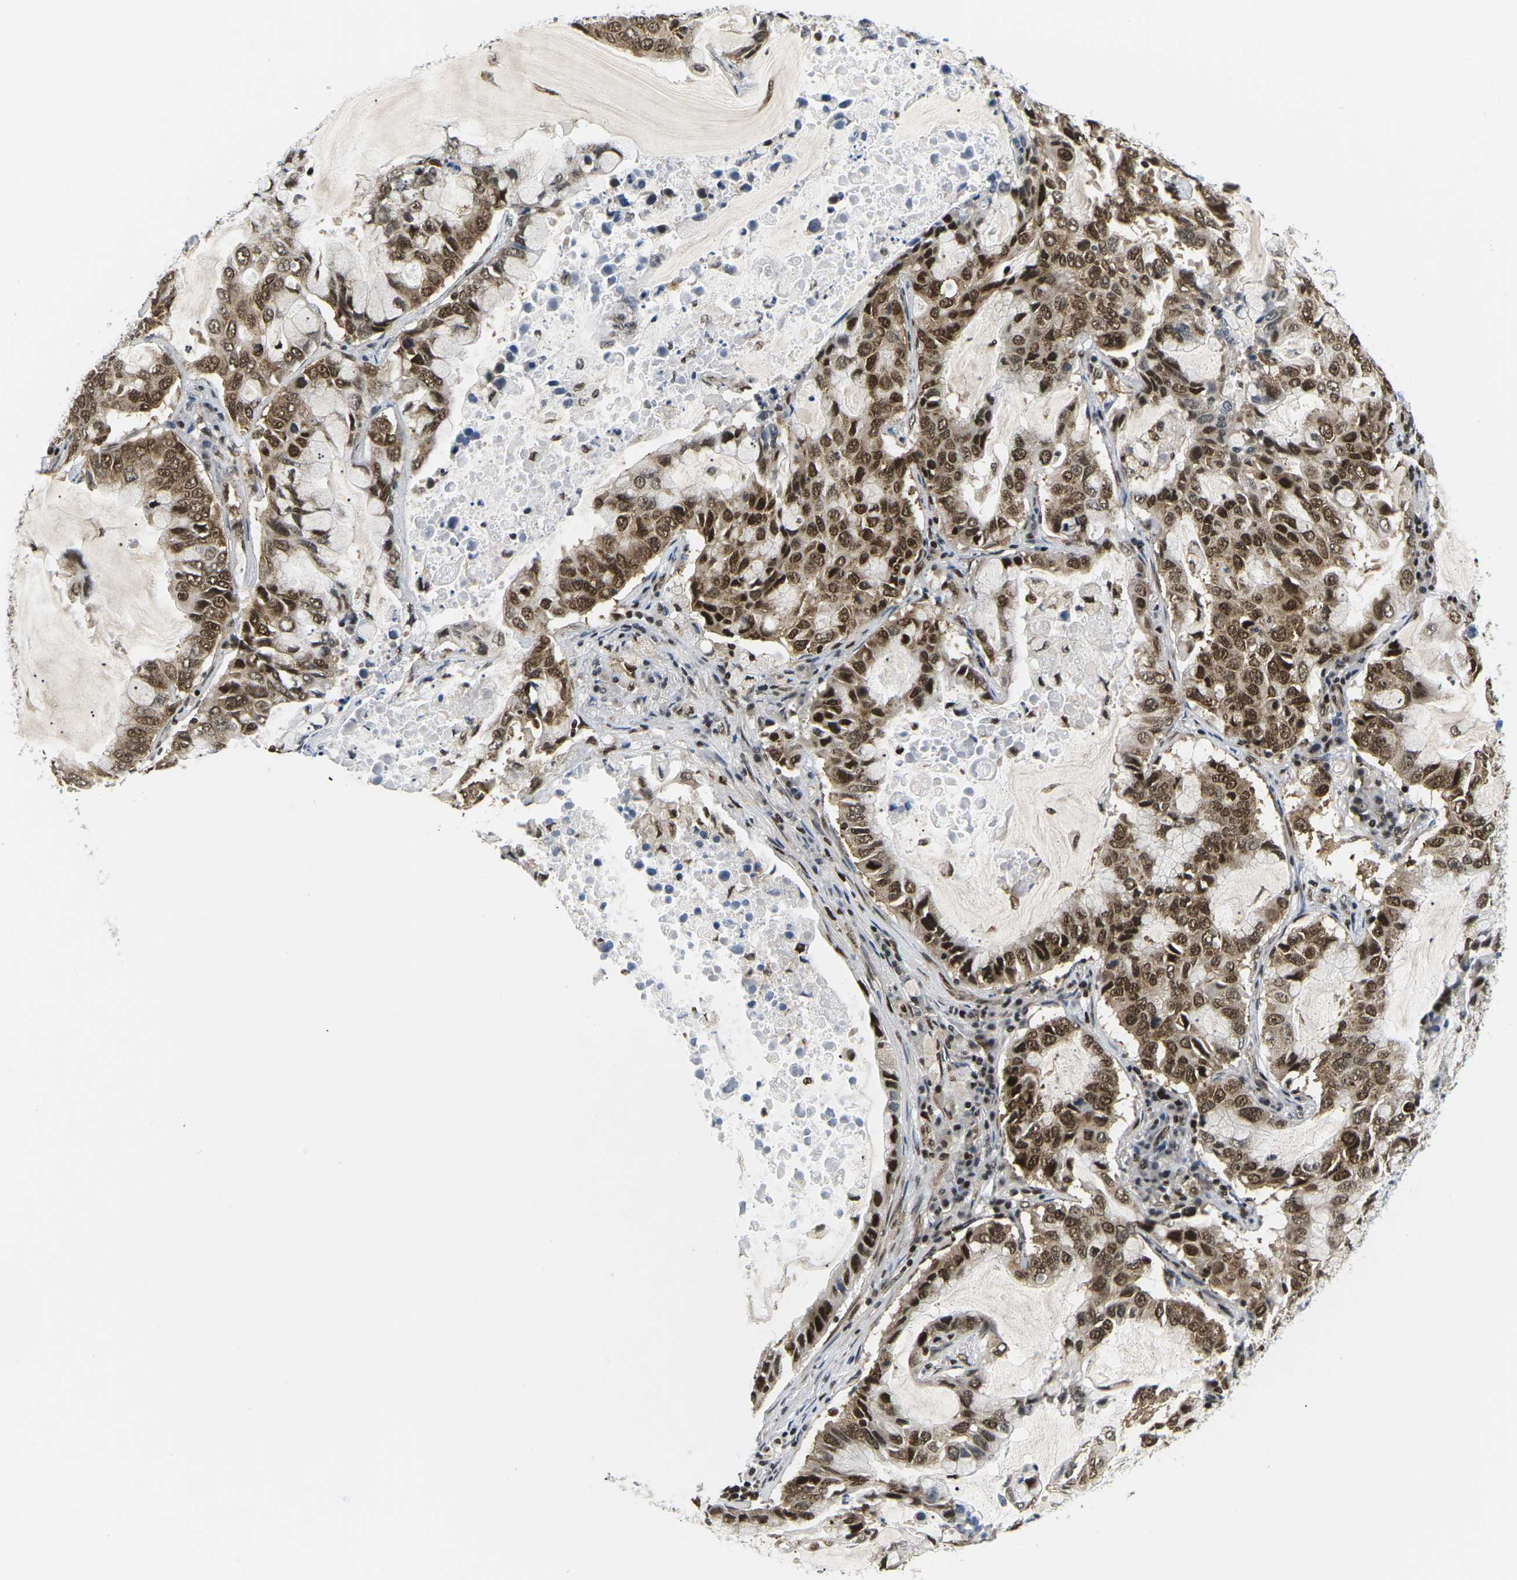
{"staining": {"intensity": "strong", "quantity": ">75%", "location": "cytoplasmic/membranous,nuclear"}, "tissue": "lung cancer", "cell_type": "Tumor cells", "image_type": "cancer", "snomed": [{"axis": "morphology", "description": "Adenocarcinoma, NOS"}, {"axis": "topography", "description": "Lung"}], "caption": "Adenocarcinoma (lung) was stained to show a protein in brown. There is high levels of strong cytoplasmic/membranous and nuclear expression in approximately >75% of tumor cells.", "gene": "CELF1", "patient": {"sex": "male", "age": 64}}